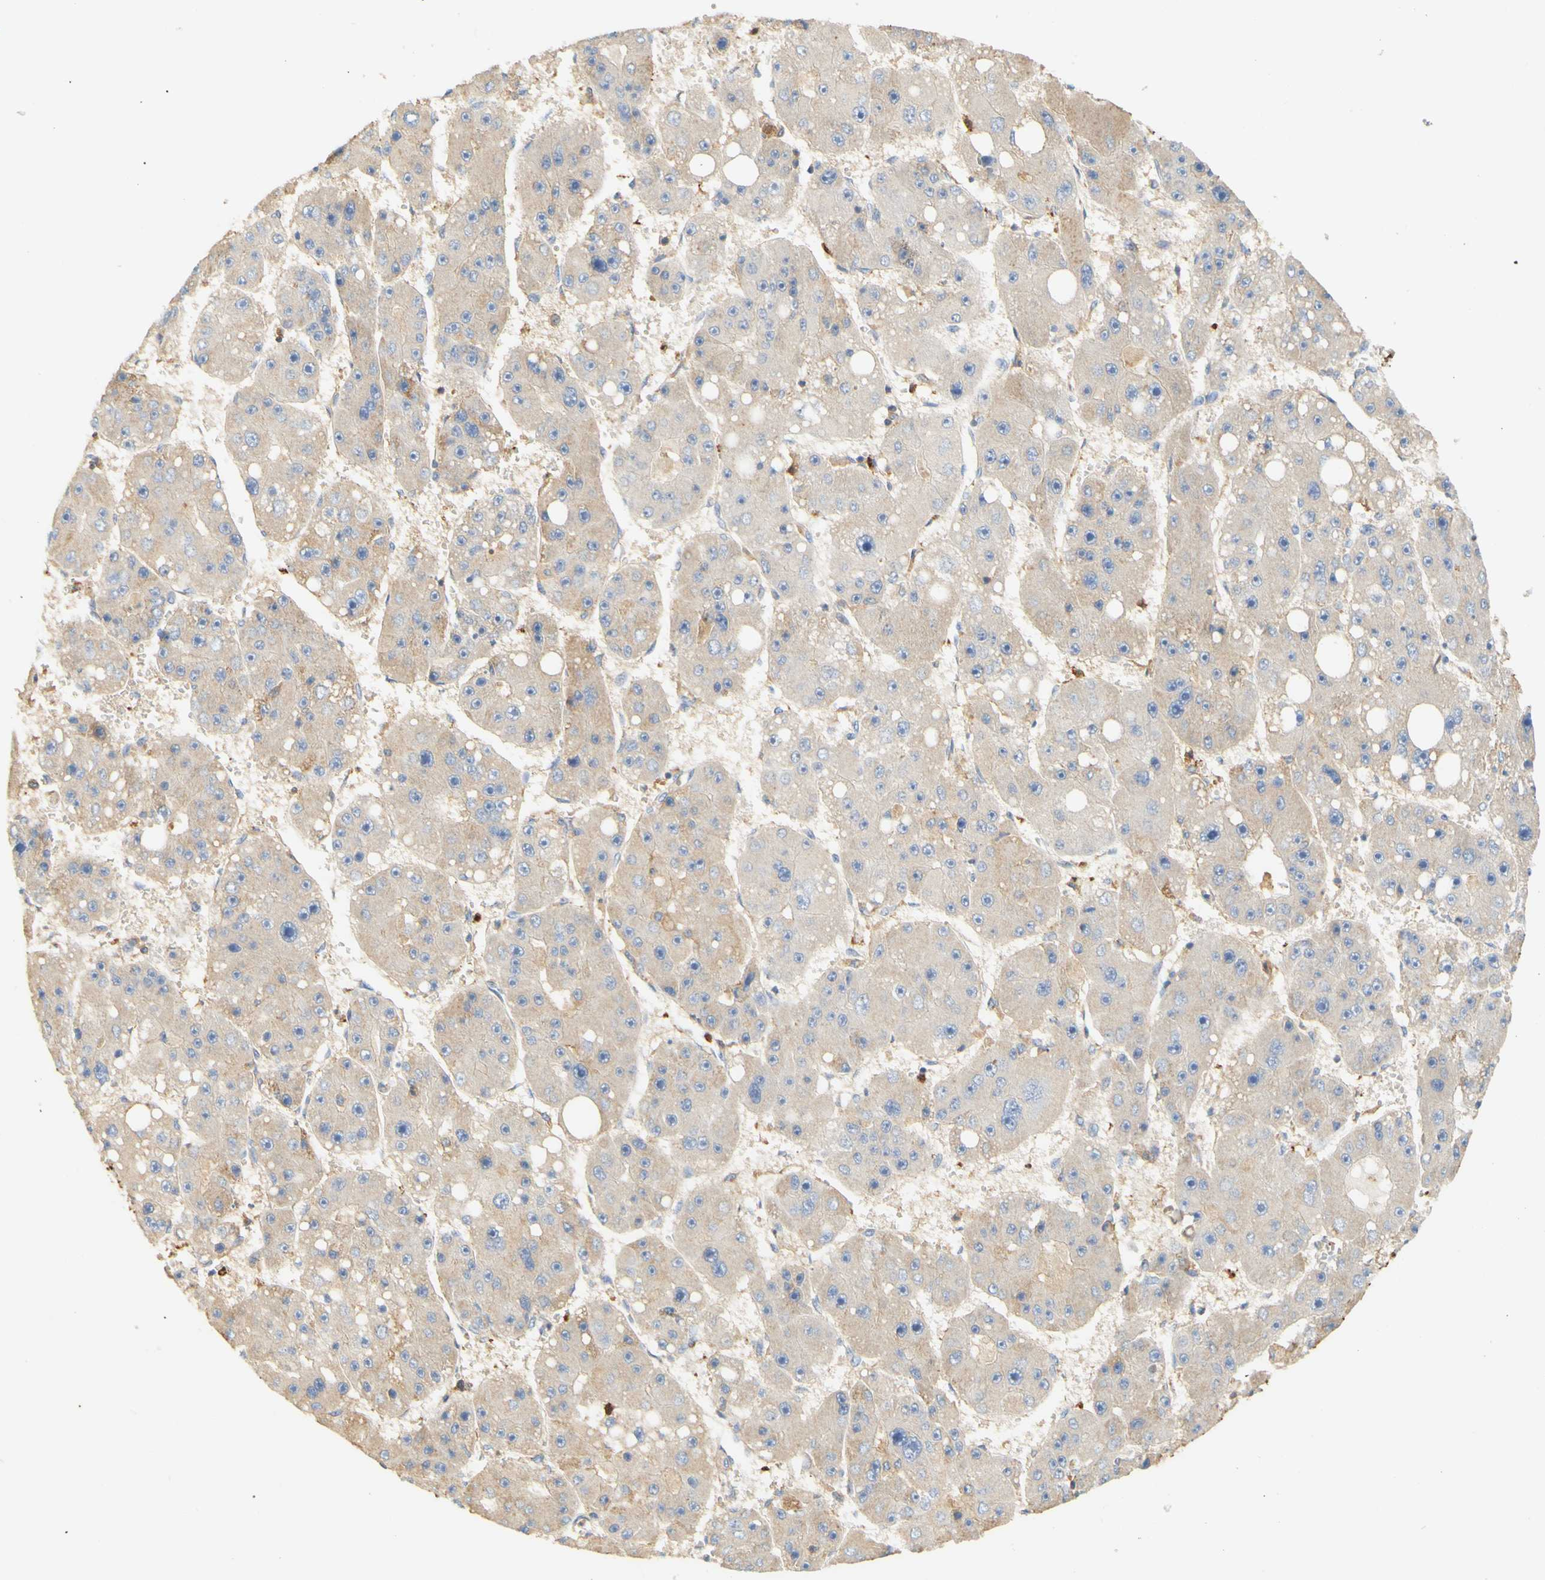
{"staining": {"intensity": "negative", "quantity": "none", "location": "none"}, "tissue": "liver cancer", "cell_type": "Tumor cells", "image_type": "cancer", "snomed": [{"axis": "morphology", "description": "Carcinoma, Hepatocellular, NOS"}, {"axis": "topography", "description": "Liver"}], "caption": "Immunohistochemical staining of liver cancer (hepatocellular carcinoma) shows no significant staining in tumor cells.", "gene": "PCDH7", "patient": {"sex": "female", "age": 61}}